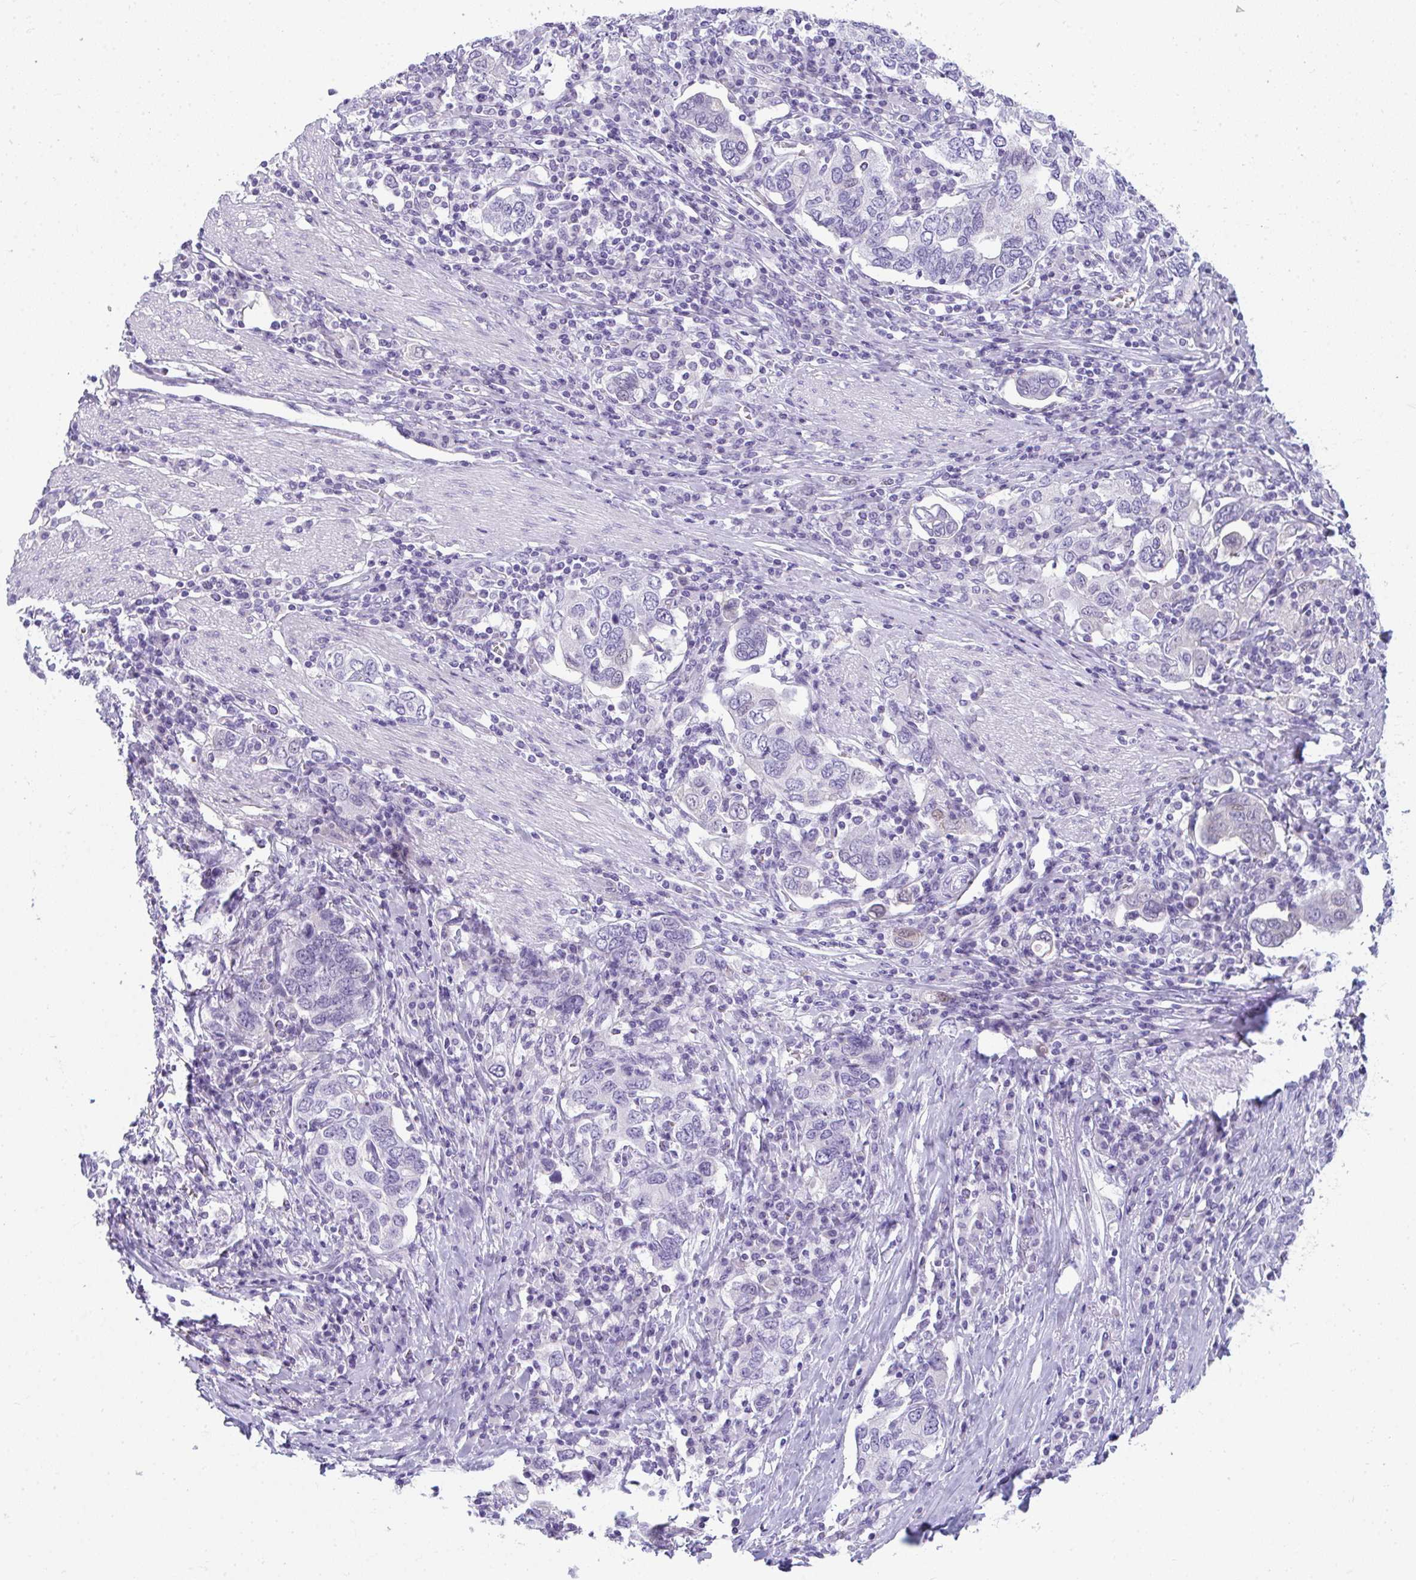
{"staining": {"intensity": "negative", "quantity": "none", "location": "none"}, "tissue": "stomach cancer", "cell_type": "Tumor cells", "image_type": "cancer", "snomed": [{"axis": "morphology", "description": "Adenocarcinoma, NOS"}, {"axis": "topography", "description": "Stomach, upper"}, {"axis": "topography", "description": "Stomach"}], "caption": "Immunohistochemistry histopathology image of neoplastic tissue: adenocarcinoma (stomach) stained with DAB displays no significant protein expression in tumor cells.", "gene": "TTC30B", "patient": {"sex": "male", "age": 62}}